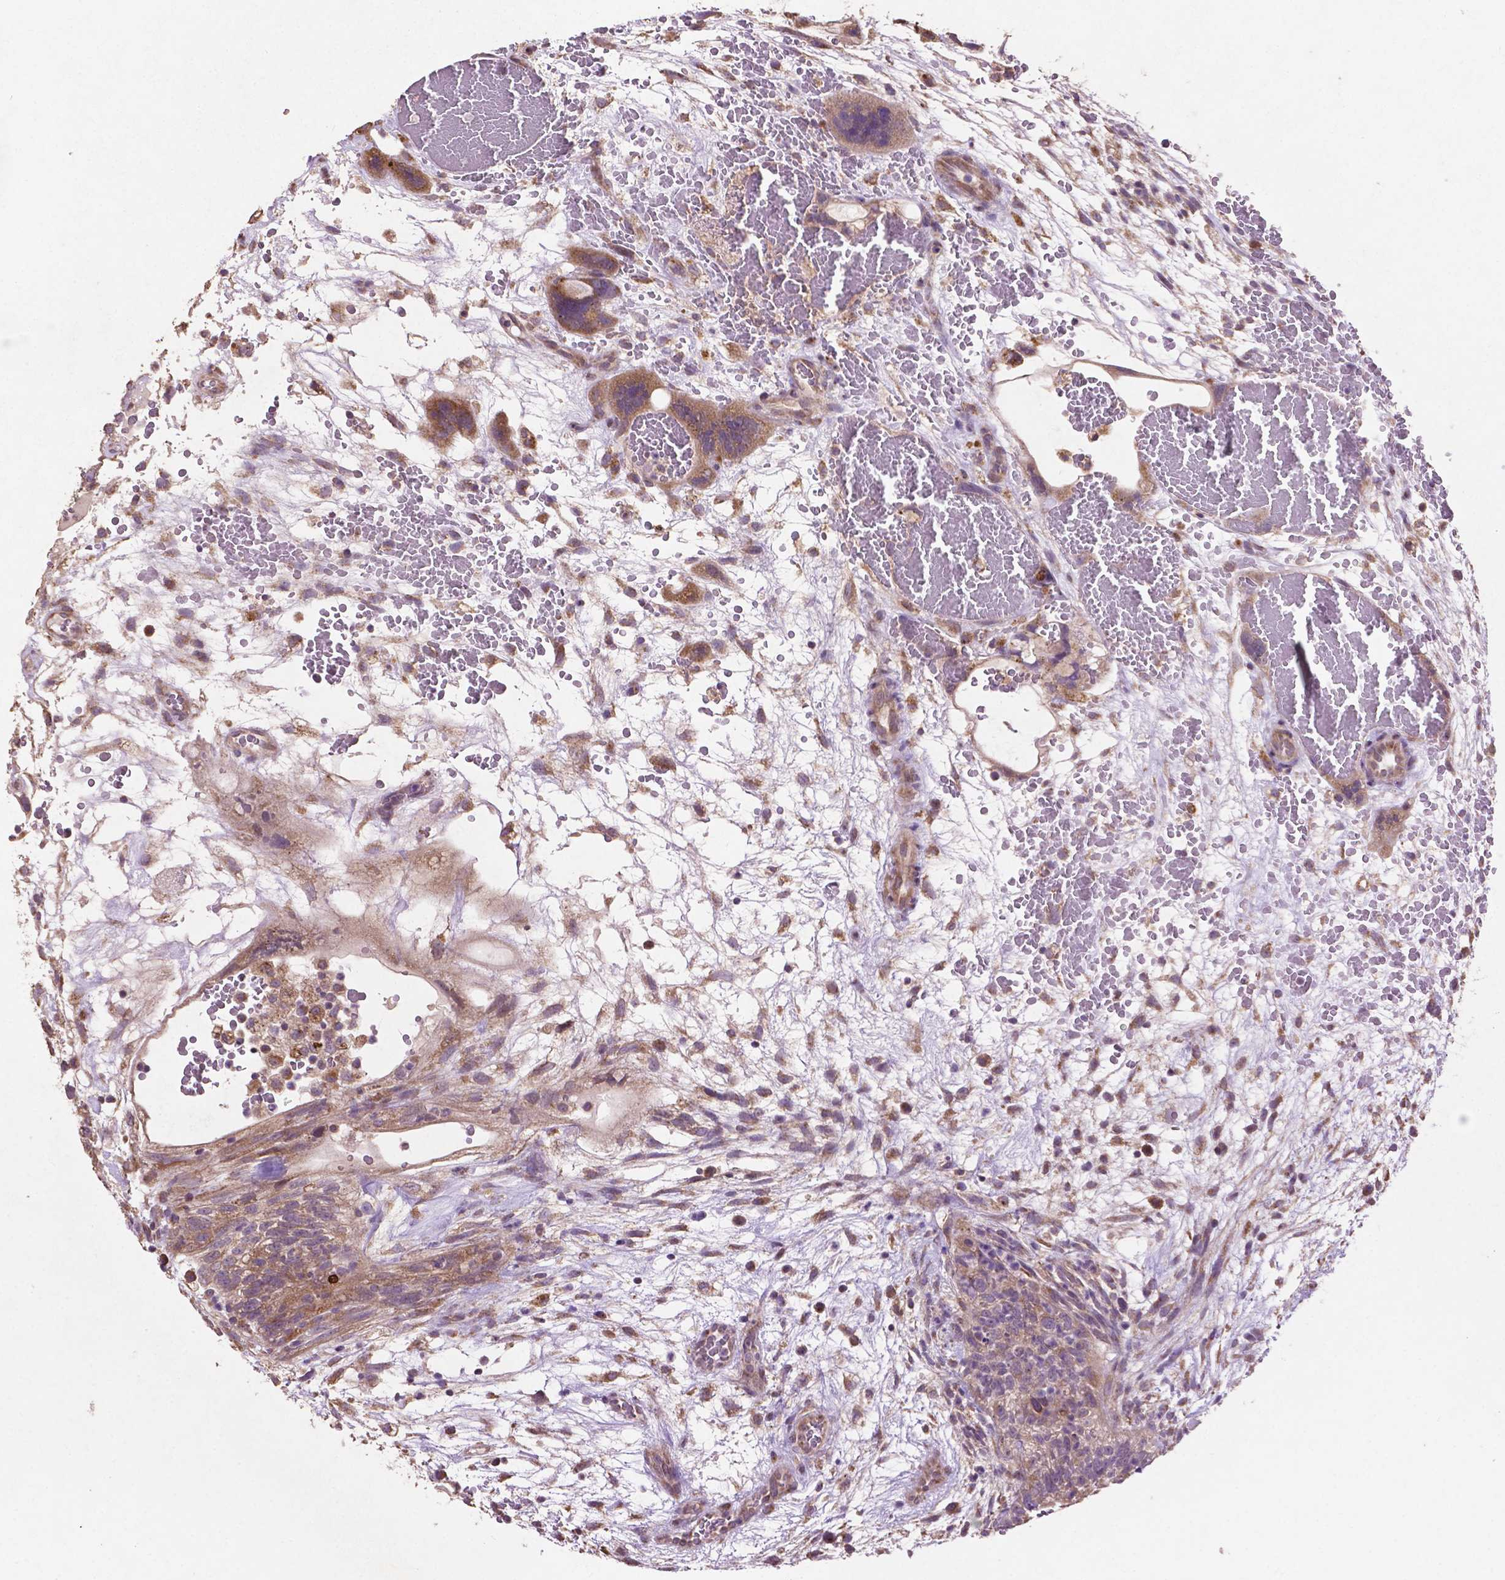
{"staining": {"intensity": "moderate", "quantity": ">75%", "location": "cytoplasmic/membranous"}, "tissue": "testis cancer", "cell_type": "Tumor cells", "image_type": "cancer", "snomed": [{"axis": "morphology", "description": "Normal tissue, NOS"}, {"axis": "morphology", "description": "Carcinoma, Embryonal, NOS"}, {"axis": "topography", "description": "Testis"}], "caption": "The photomicrograph demonstrates immunohistochemical staining of testis embryonal carcinoma. There is moderate cytoplasmic/membranous staining is seen in about >75% of tumor cells. (Brightfield microscopy of DAB IHC at high magnification).", "gene": "MBTPS1", "patient": {"sex": "male", "age": 32}}